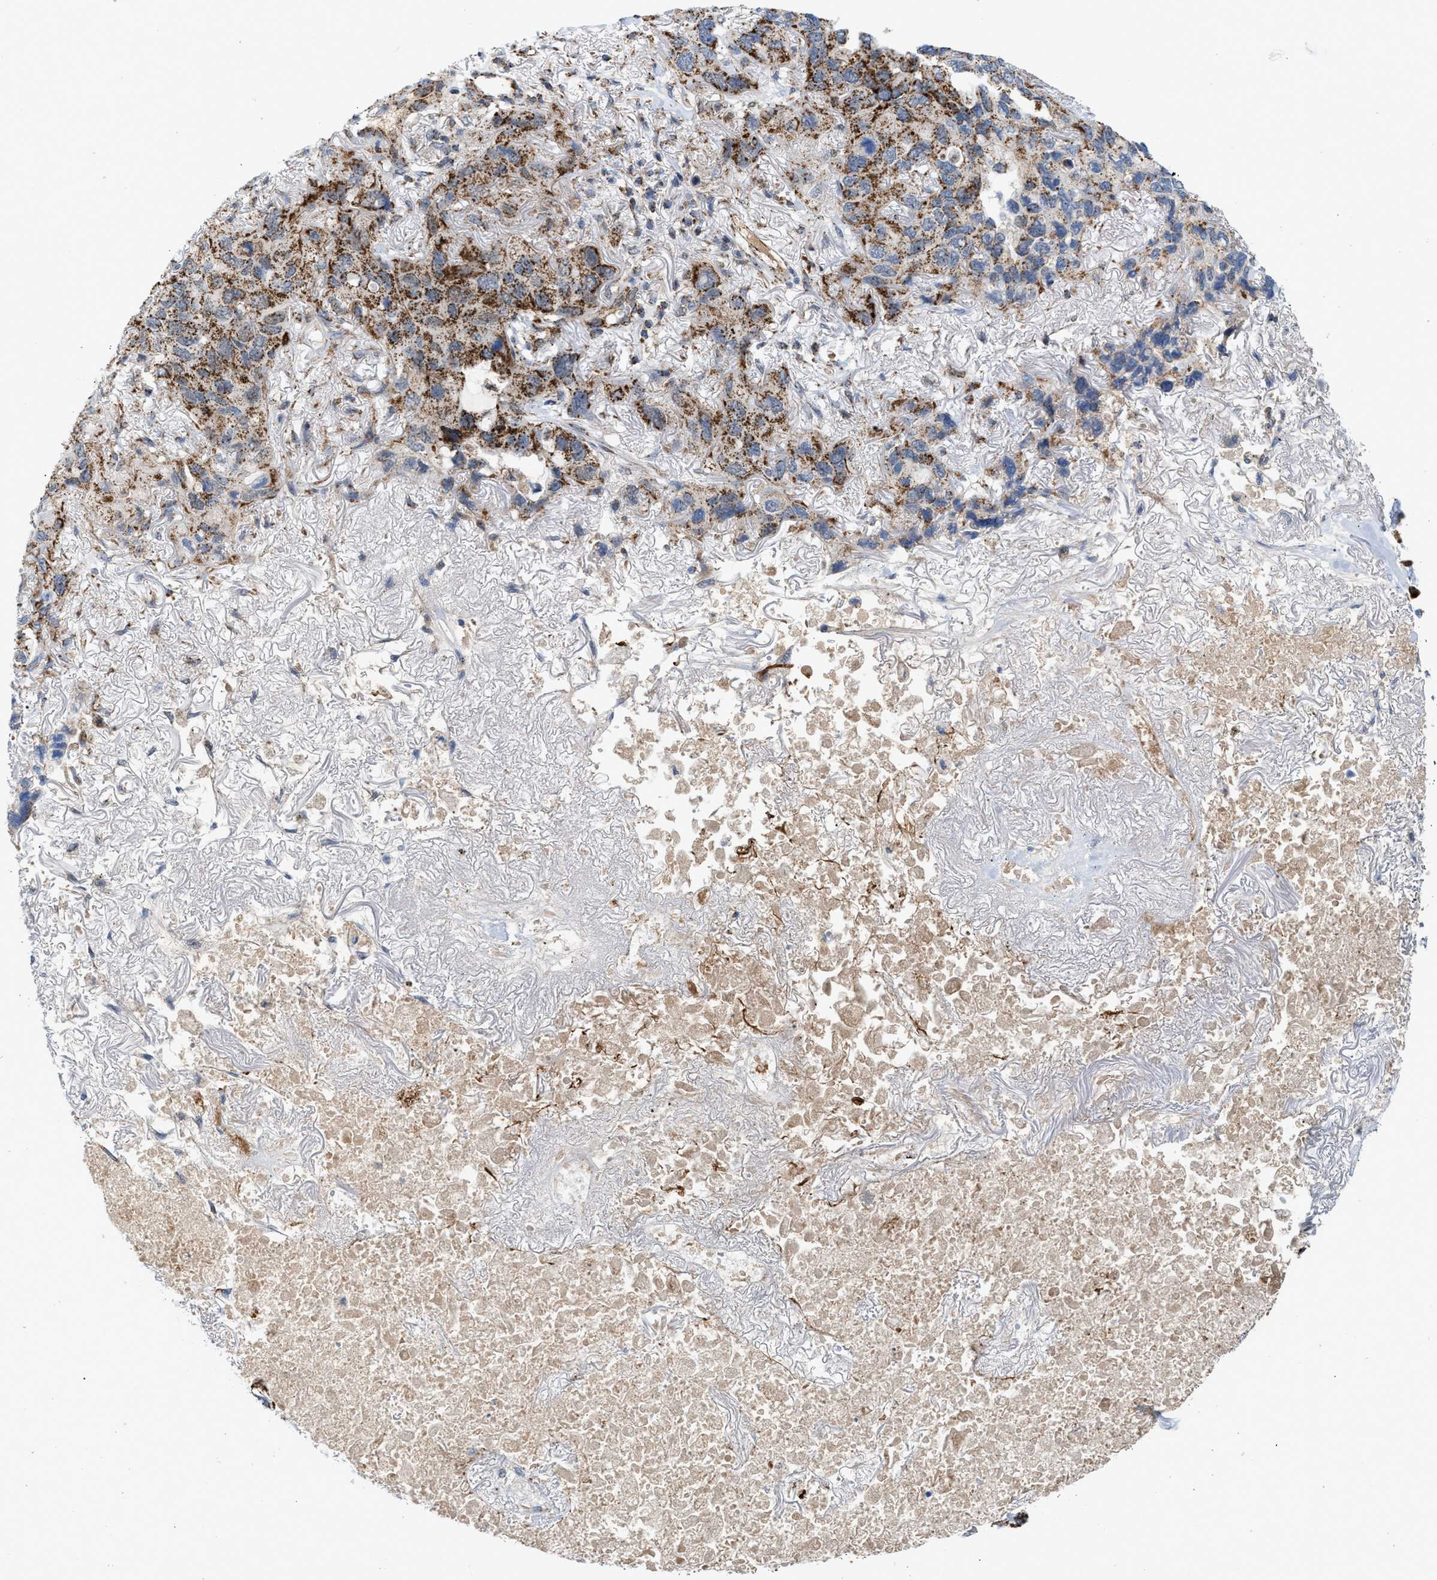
{"staining": {"intensity": "strong", "quantity": ">75%", "location": "cytoplasmic/membranous"}, "tissue": "lung cancer", "cell_type": "Tumor cells", "image_type": "cancer", "snomed": [{"axis": "morphology", "description": "Squamous cell carcinoma, NOS"}, {"axis": "topography", "description": "Lung"}], "caption": "An IHC micrograph of neoplastic tissue is shown. Protein staining in brown shows strong cytoplasmic/membranous positivity in lung squamous cell carcinoma within tumor cells.", "gene": "PMPCA", "patient": {"sex": "female", "age": 73}}